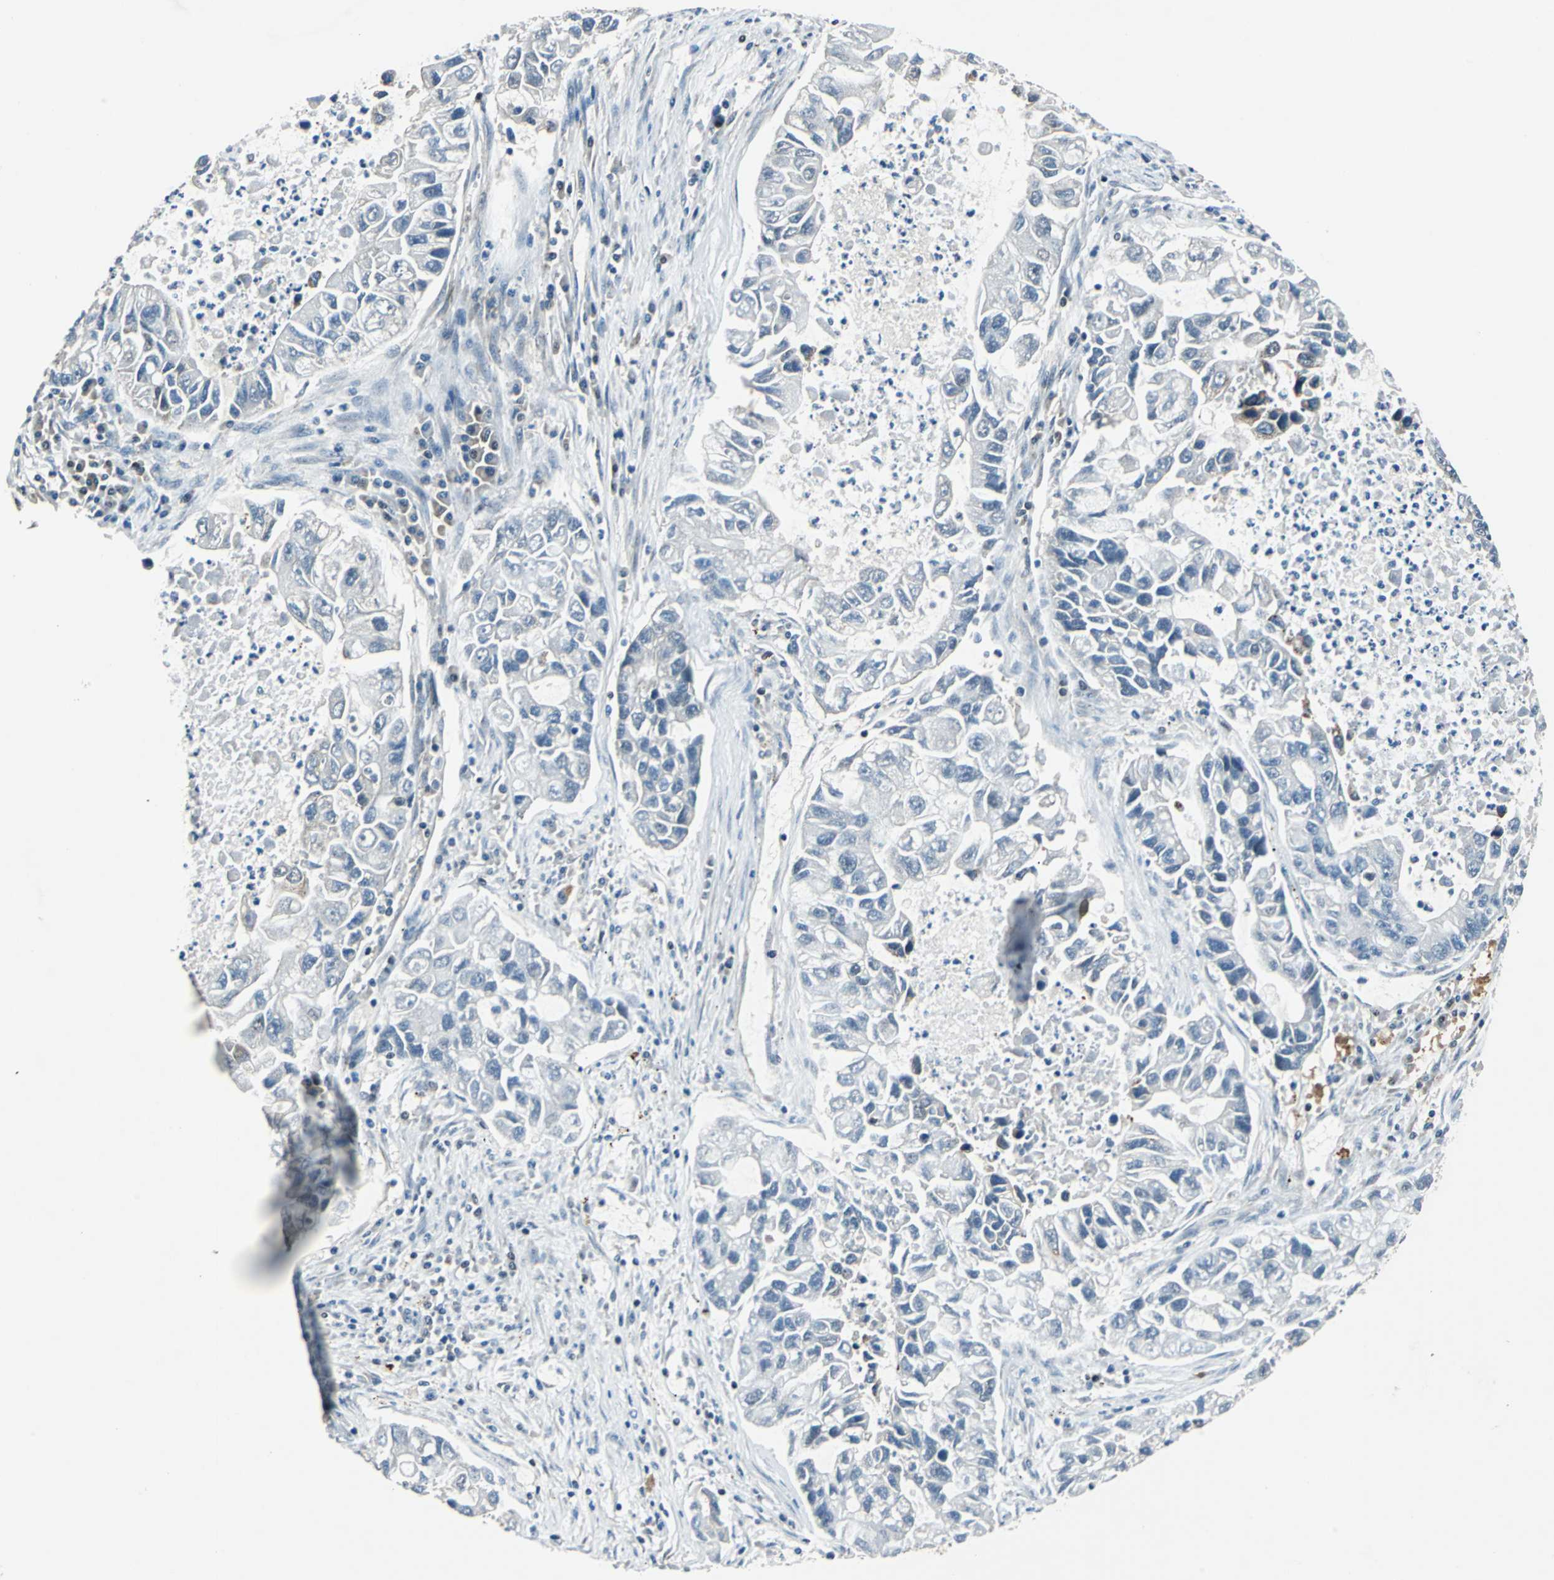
{"staining": {"intensity": "negative", "quantity": "none", "location": "none"}, "tissue": "lung cancer", "cell_type": "Tumor cells", "image_type": "cancer", "snomed": [{"axis": "morphology", "description": "Adenocarcinoma, NOS"}, {"axis": "topography", "description": "Lung"}], "caption": "Immunohistochemistry (IHC) histopathology image of neoplastic tissue: human adenocarcinoma (lung) stained with DAB displays no significant protein positivity in tumor cells.", "gene": "SLC19A2", "patient": {"sex": "female", "age": 51}}